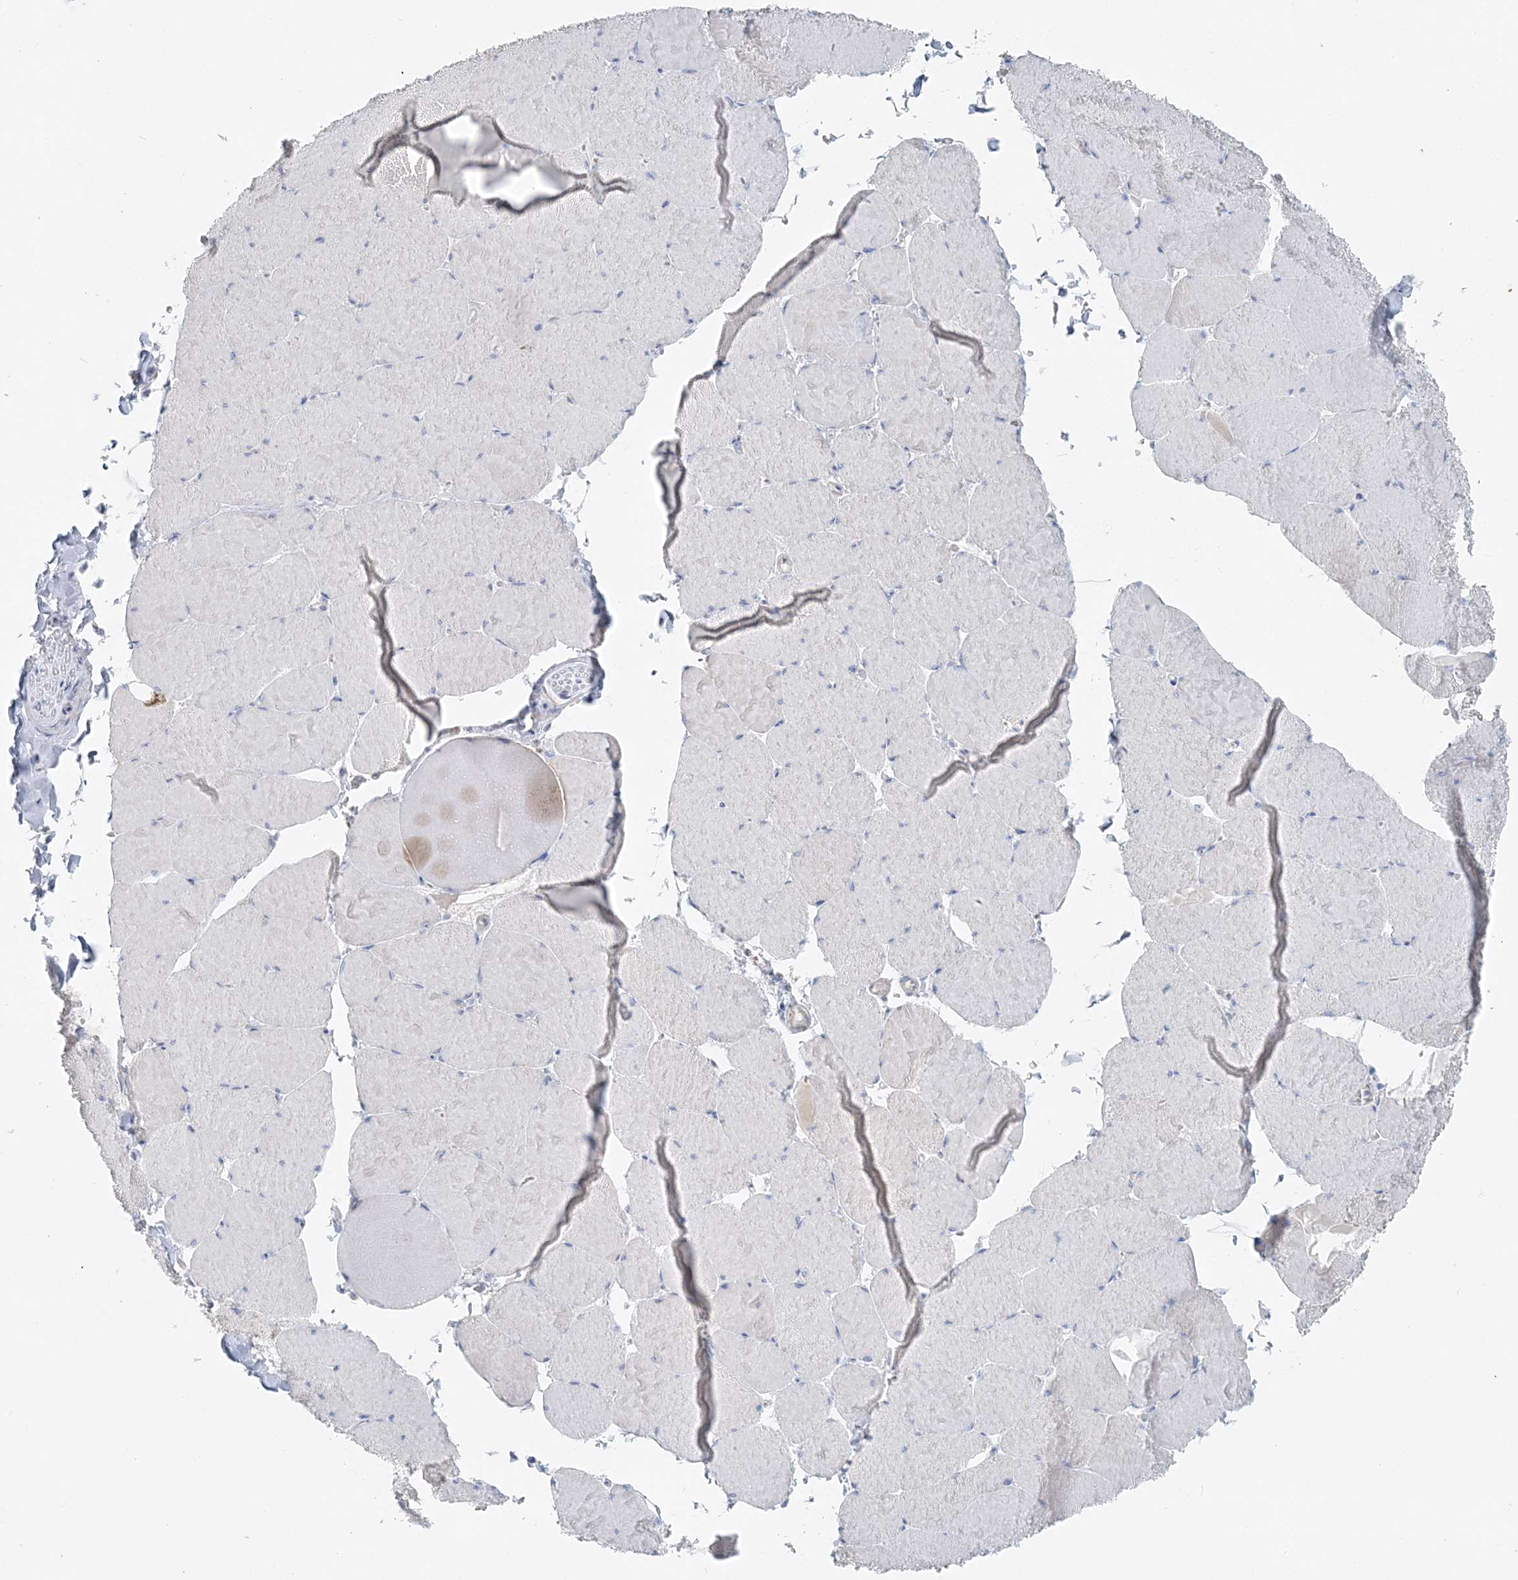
{"staining": {"intensity": "negative", "quantity": "none", "location": "none"}, "tissue": "skeletal muscle", "cell_type": "Myocytes", "image_type": "normal", "snomed": [{"axis": "morphology", "description": "Normal tissue, NOS"}, {"axis": "topography", "description": "Skeletal muscle"}, {"axis": "topography", "description": "Head-Neck"}], "caption": "High power microscopy image of an IHC micrograph of unremarkable skeletal muscle, revealing no significant positivity in myocytes.", "gene": "PCCB", "patient": {"sex": "male", "age": 66}}